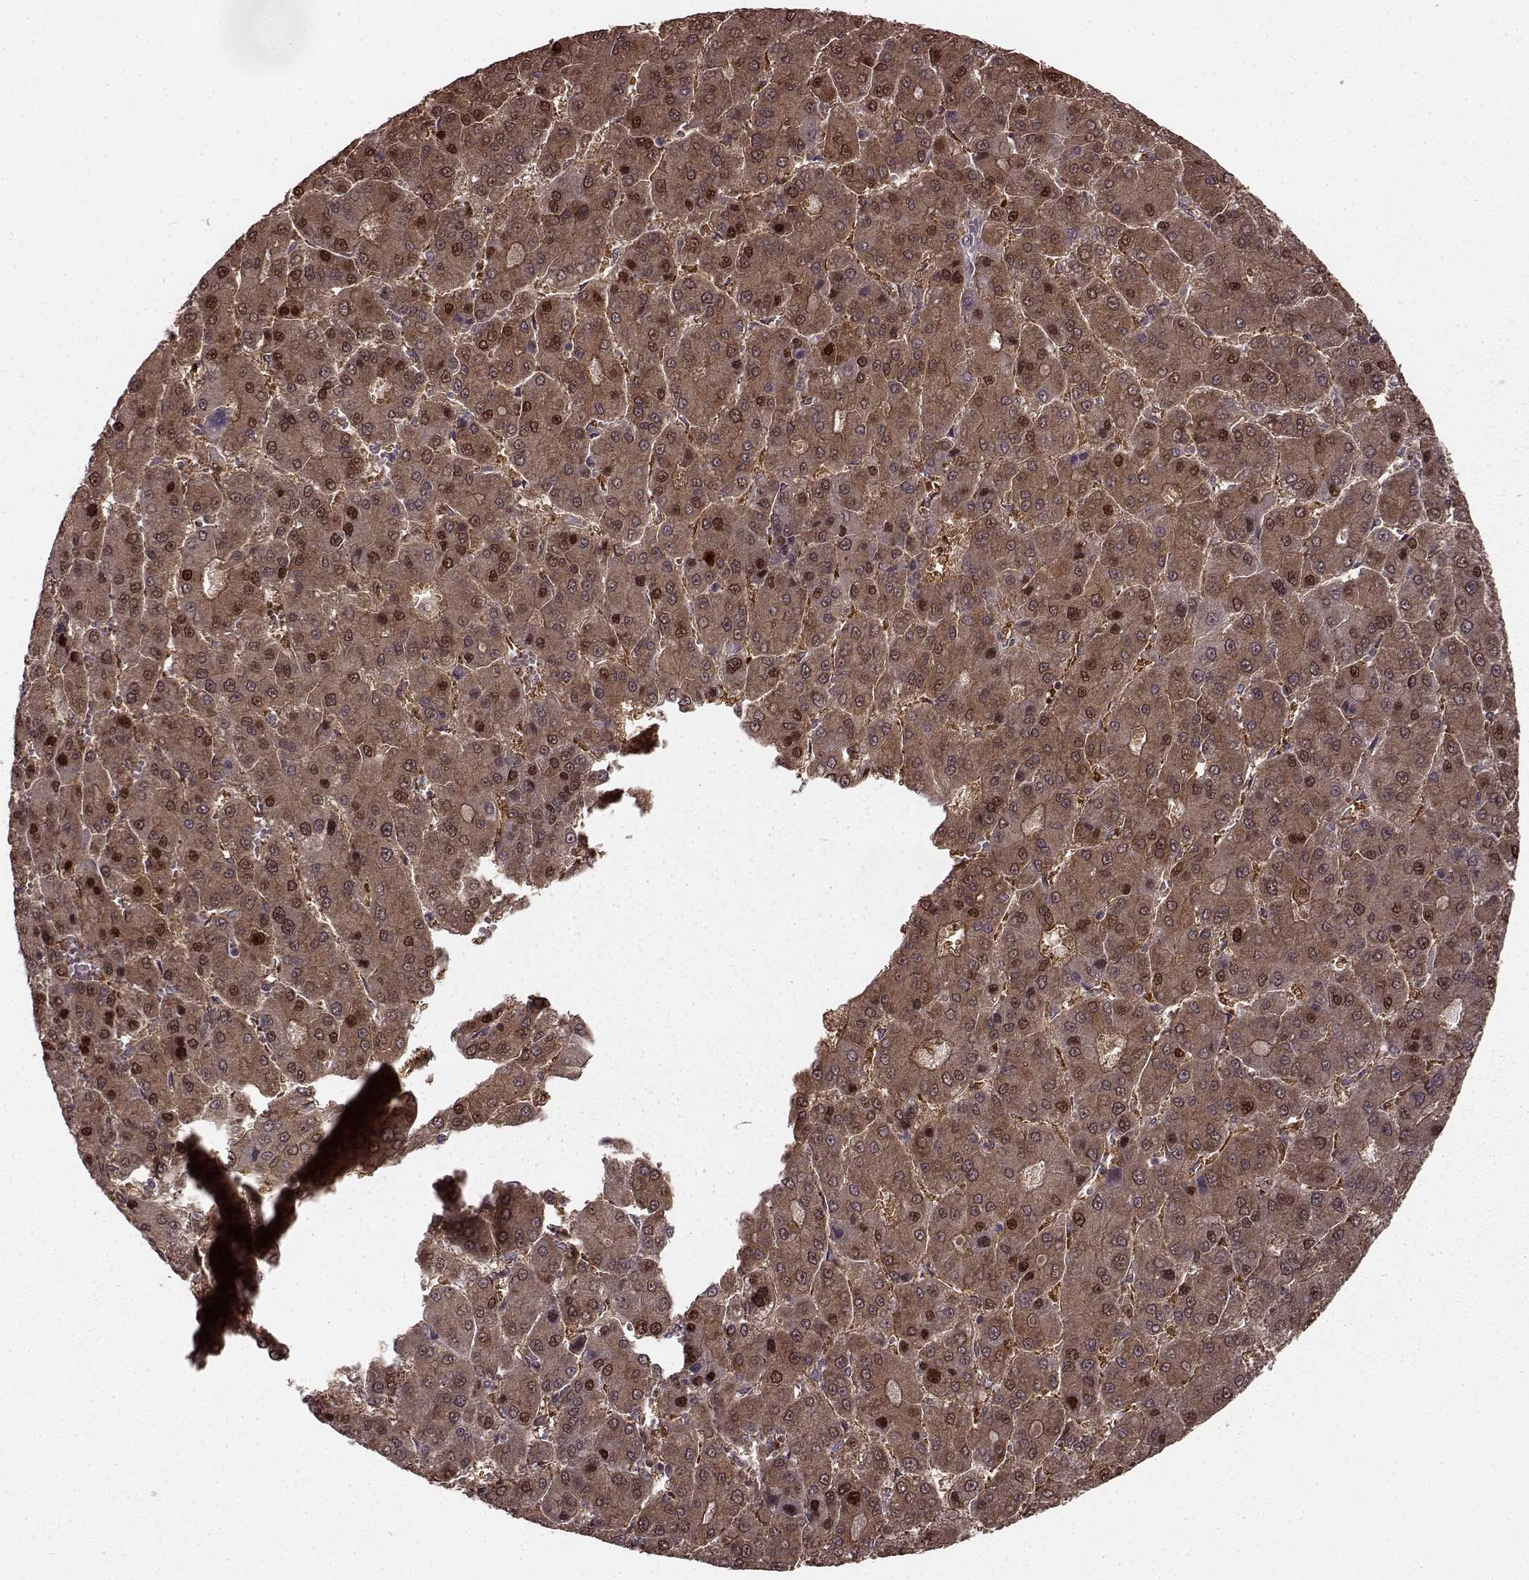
{"staining": {"intensity": "moderate", "quantity": ">75%", "location": "cytoplasmic/membranous,nuclear"}, "tissue": "liver cancer", "cell_type": "Tumor cells", "image_type": "cancer", "snomed": [{"axis": "morphology", "description": "Carcinoma, Hepatocellular, NOS"}, {"axis": "topography", "description": "Liver"}], "caption": "Liver cancer (hepatocellular carcinoma) was stained to show a protein in brown. There is medium levels of moderate cytoplasmic/membranous and nuclear expression in approximately >75% of tumor cells.", "gene": "GSS", "patient": {"sex": "male", "age": 70}}